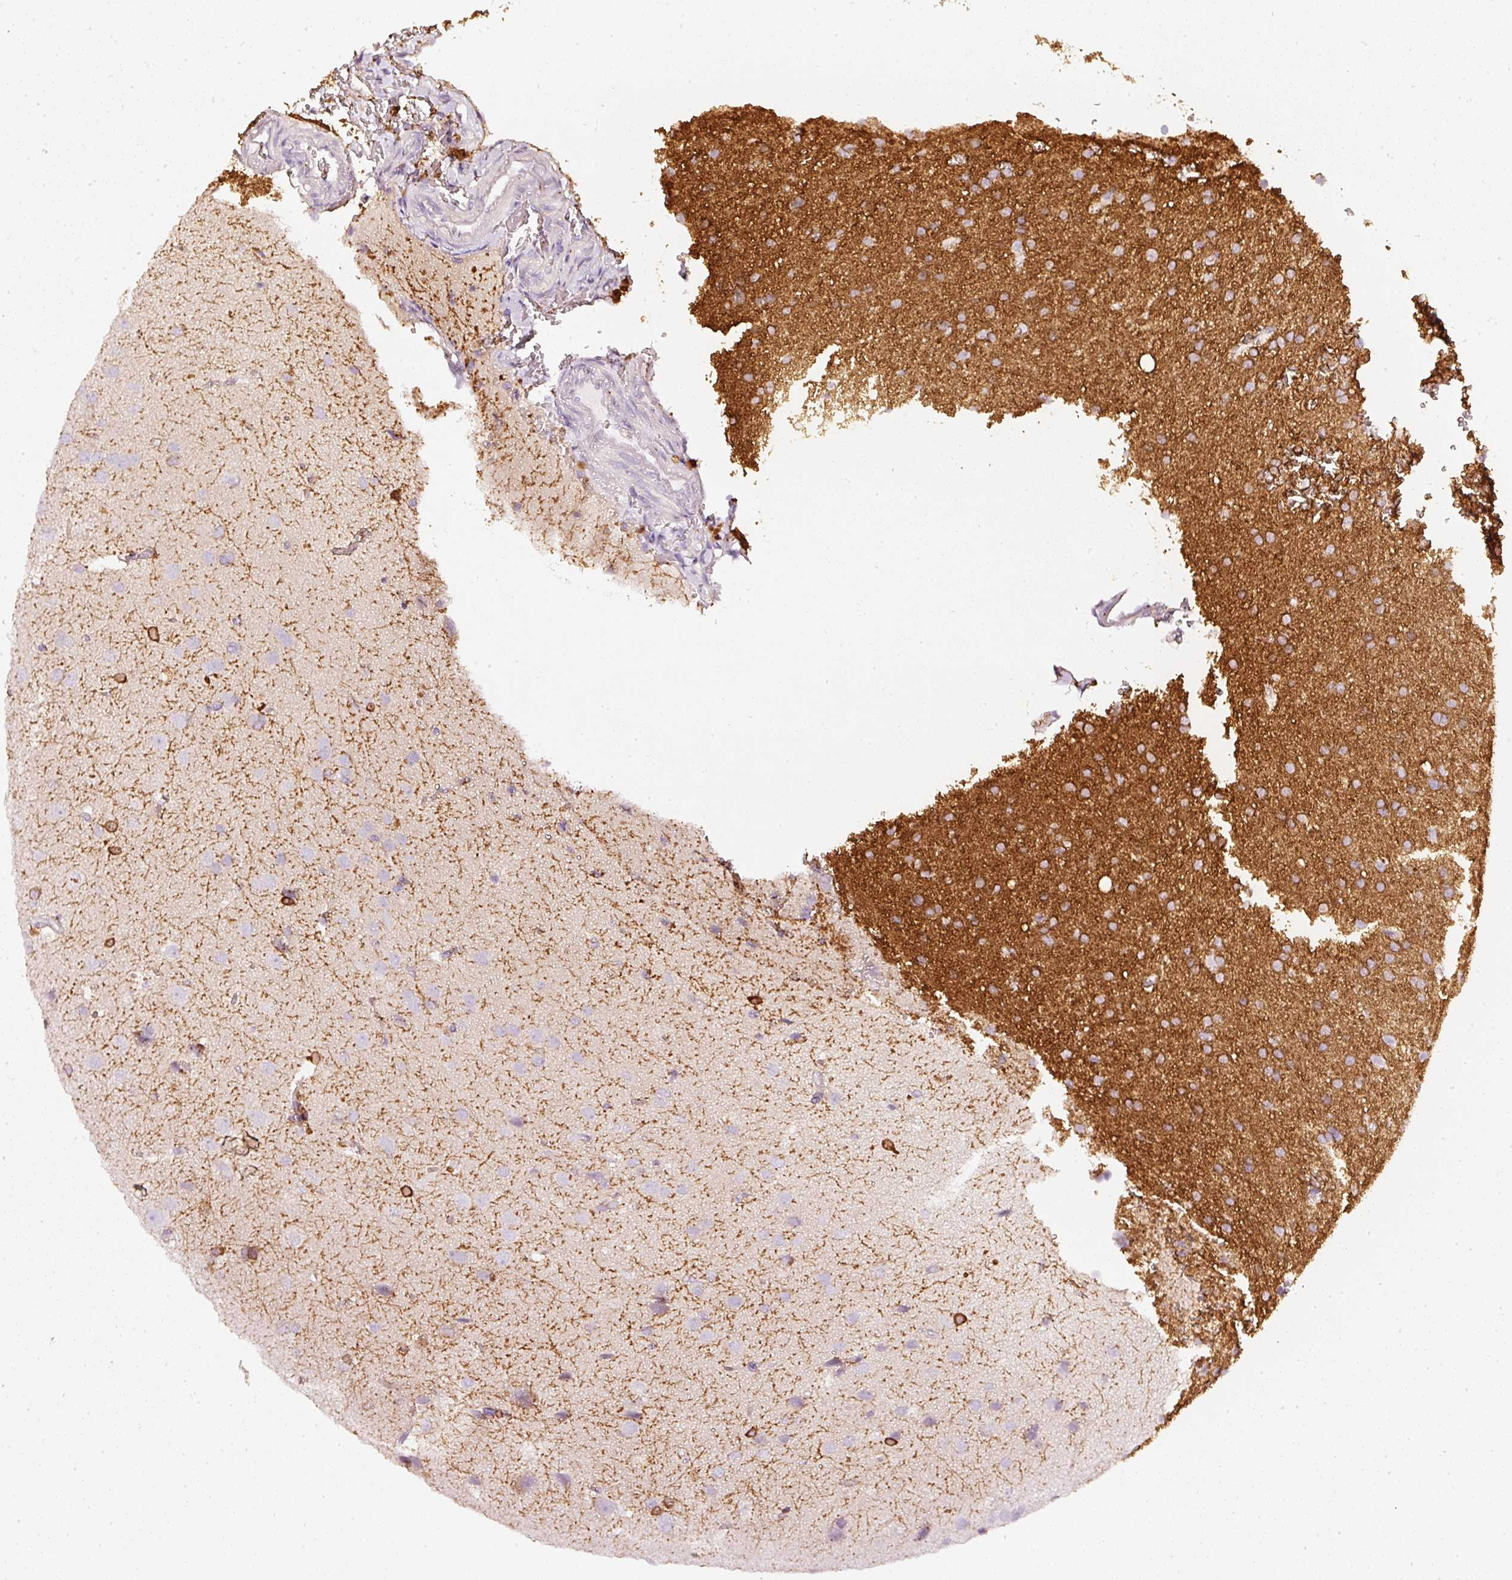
{"staining": {"intensity": "negative", "quantity": "none", "location": "none"}, "tissue": "glioma", "cell_type": "Tumor cells", "image_type": "cancer", "snomed": [{"axis": "morphology", "description": "Glioma, malignant, Low grade"}, {"axis": "topography", "description": "Brain"}], "caption": "This is an immunohistochemistry micrograph of glioma. There is no expression in tumor cells.", "gene": "CNP", "patient": {"sex": "female", "age": 33}}